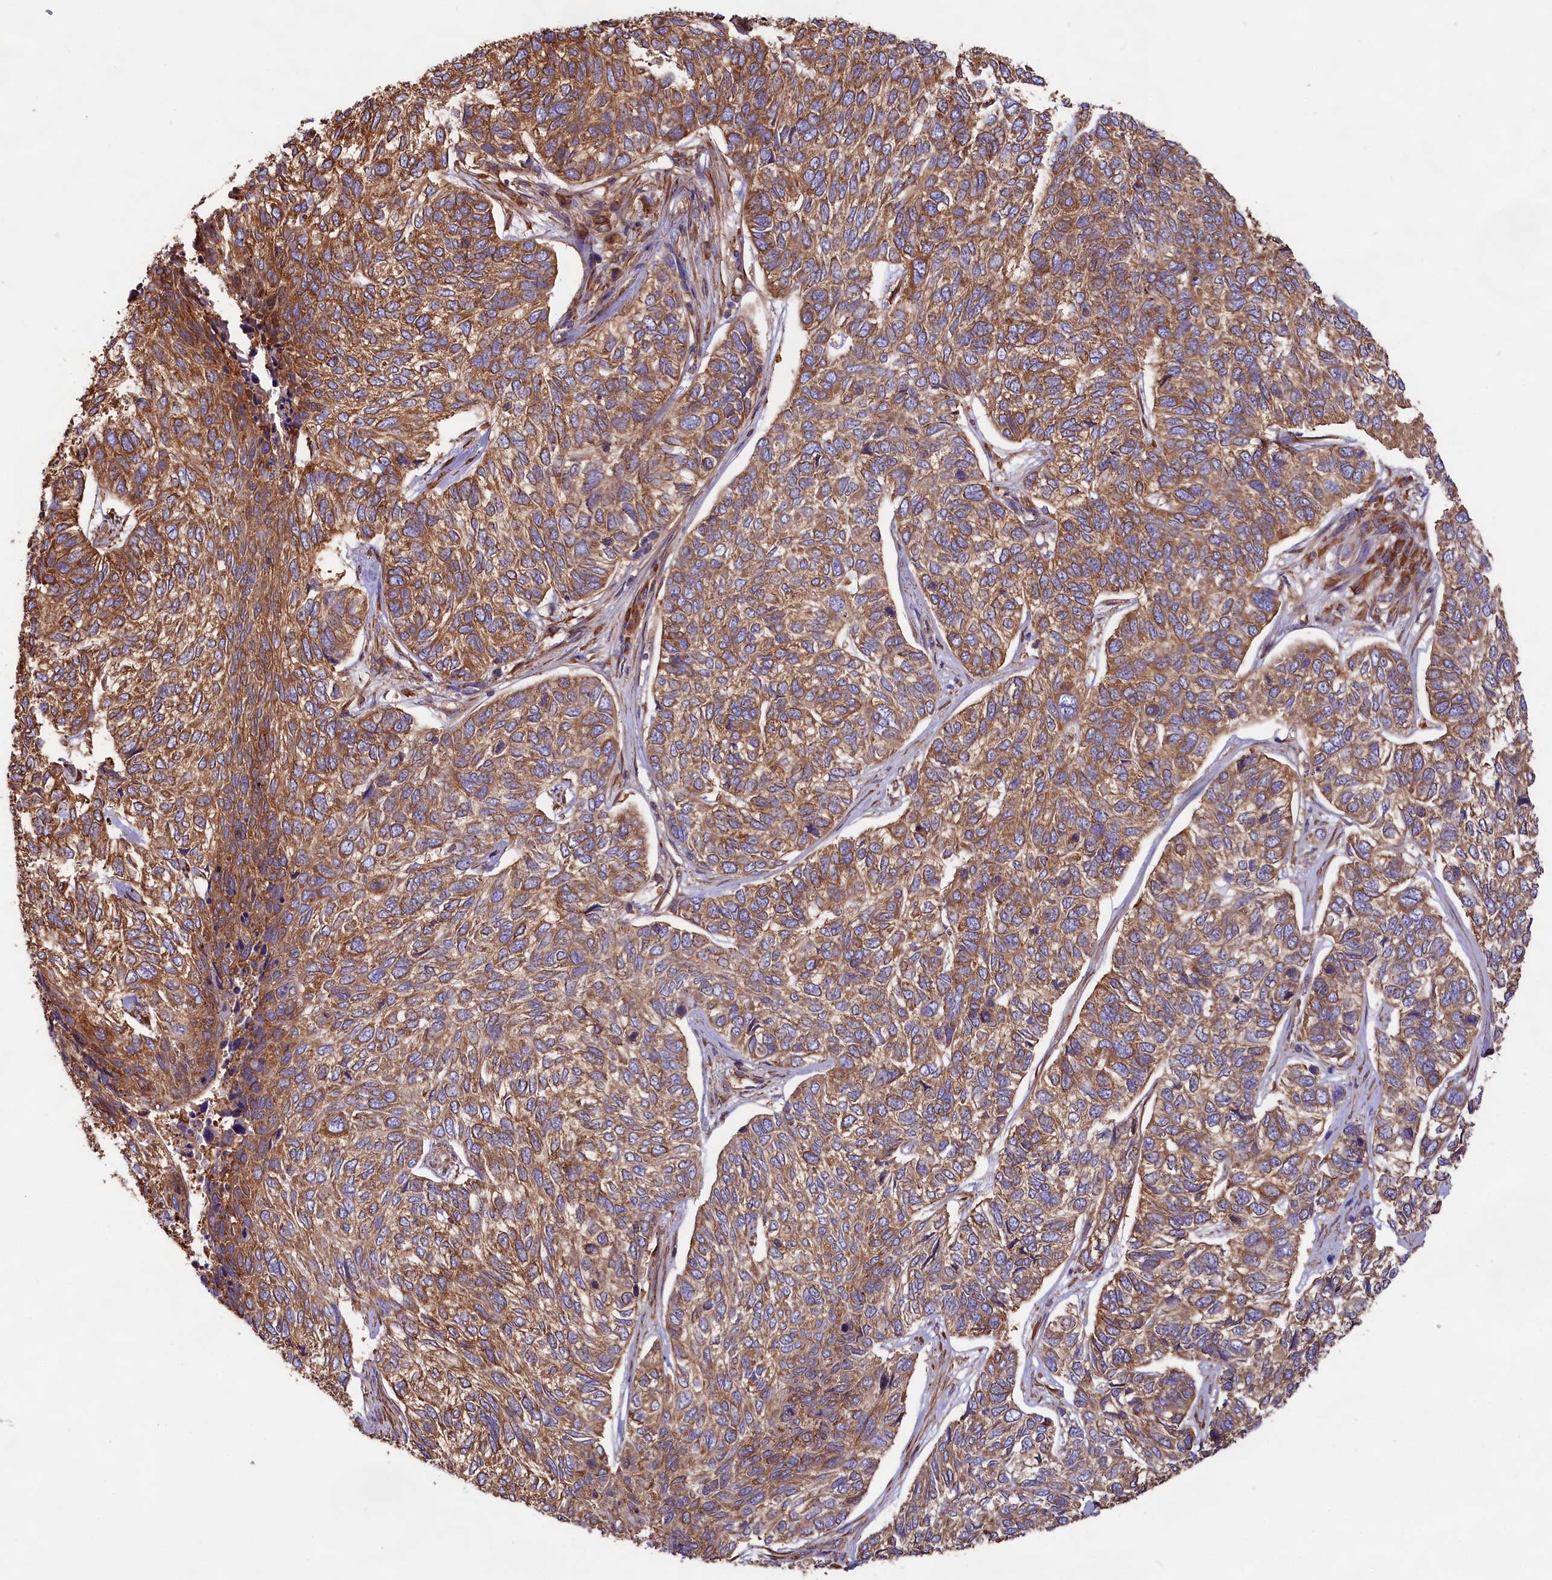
{"staining": {"intensity": "moderate", "quantity": ">75%", "location": "cytoplasmic/membranous"}, "tissue": "skin cancer", "cell_type": "Tumor cells", "image_type": "cancer", "snomed": [{"axis": "morphology", "description": "Basal cell carcinoma"}, {"axis": "topography", "description": "Skin"}], "caption": "A photomicrograph of human skin cancer stained for a protein displays moderate cytoplasmic/membranous brown staining in tumor cells.", "gene": "GYS1", "patient": {"sex": "female", "age": 65}}